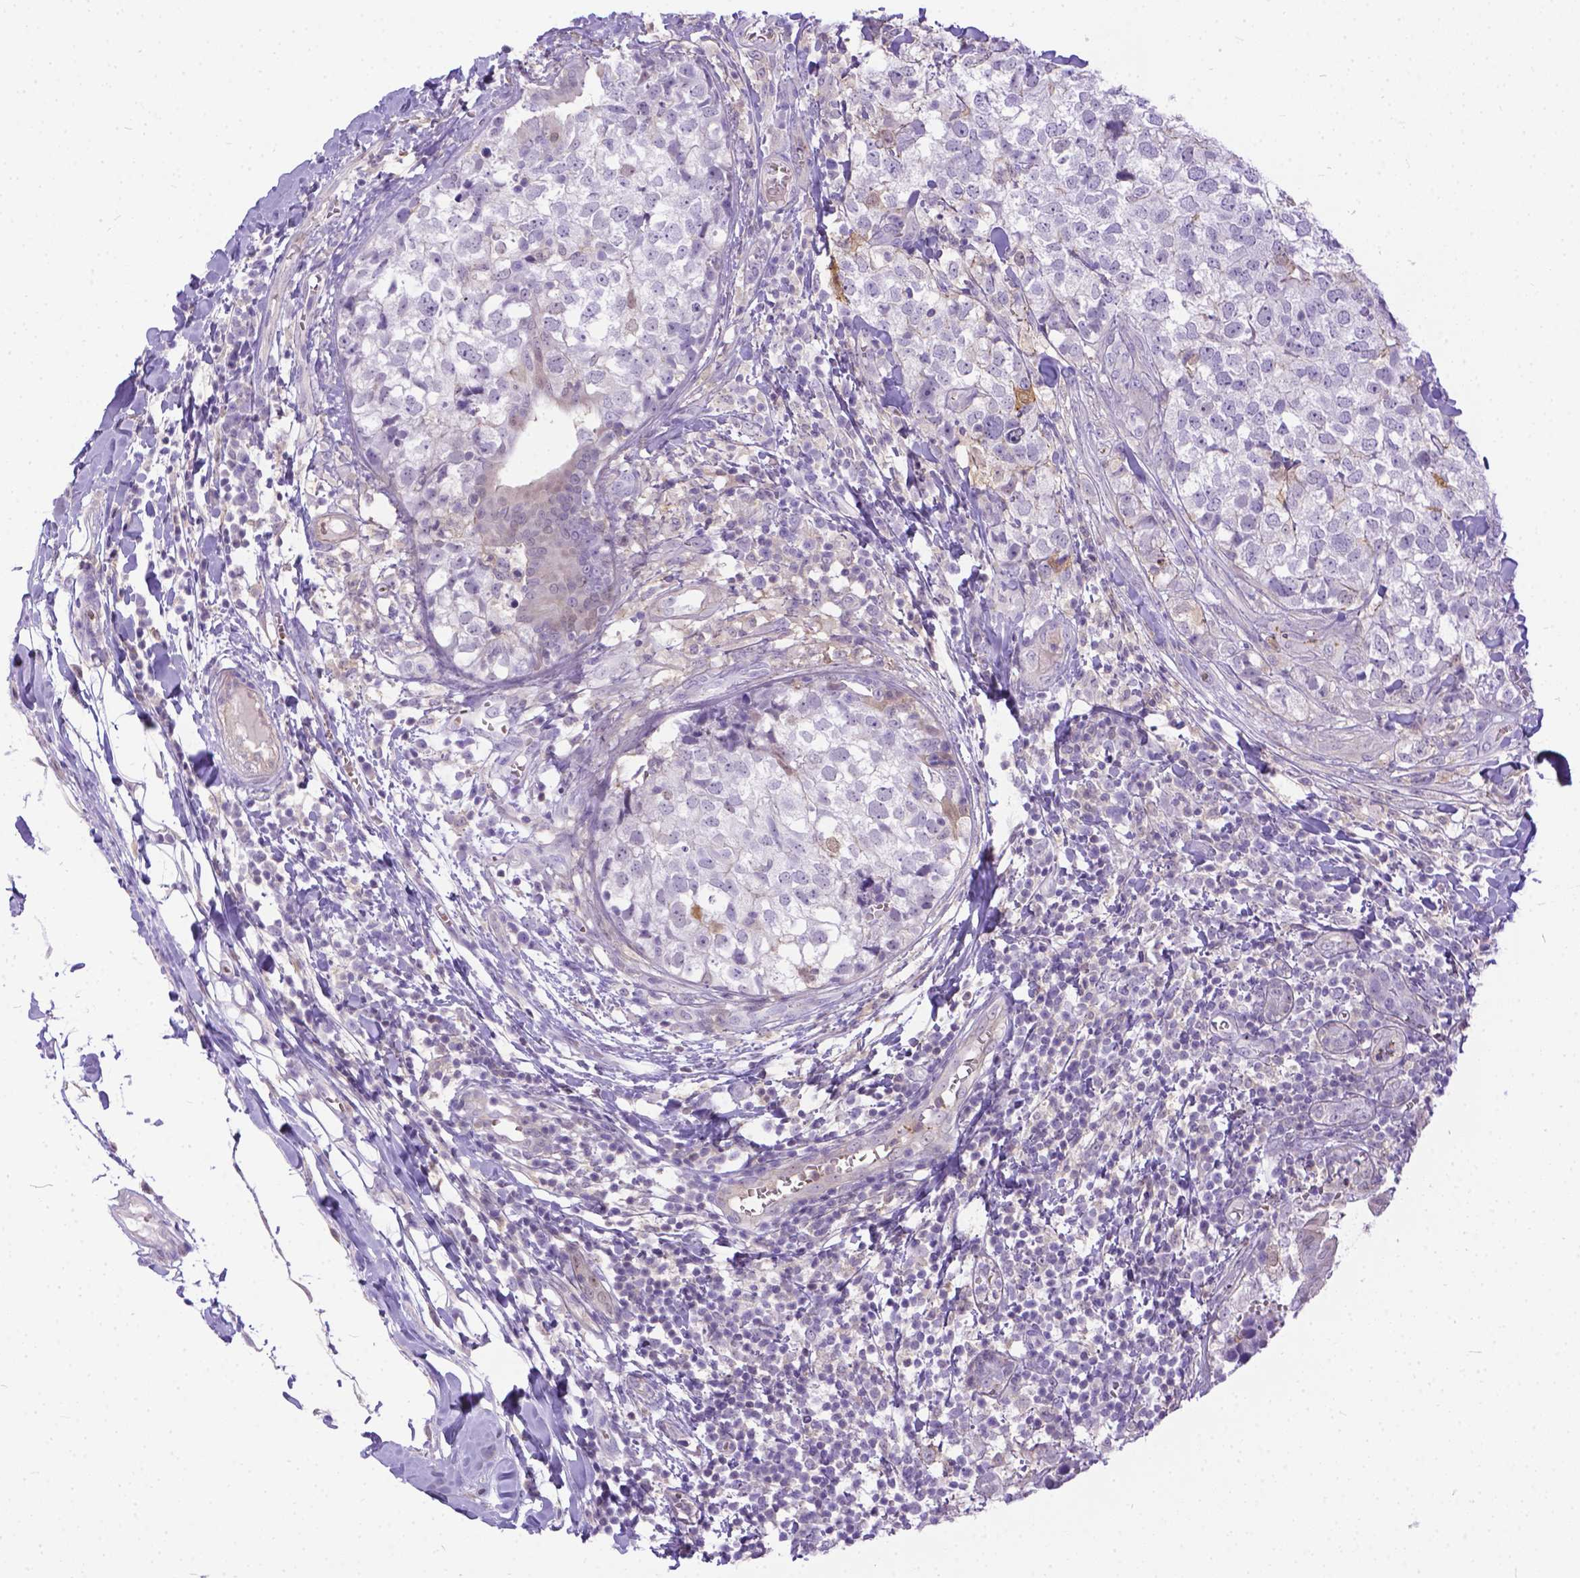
{"staining": {"intensity": "weak", "quantity": "<25%", "location": "cytoplasmic/membranous,nuclear"}, "tissue": "breast cancer", "cell_type": "Tumor cells", "image_type": "cancer", "snomed": [{"axis": "morphology", "description": "Duct carcinoma"}, {"axis": "topography", "description": "Breast"}], "caption": "Breast cancer (infiltrating ductal carcinoma) was stained to show a protein in brown. There is no significant positivity in tumor cells.", "gene": "TMEM169", "patient": {"sex": "female", "age": 30}}